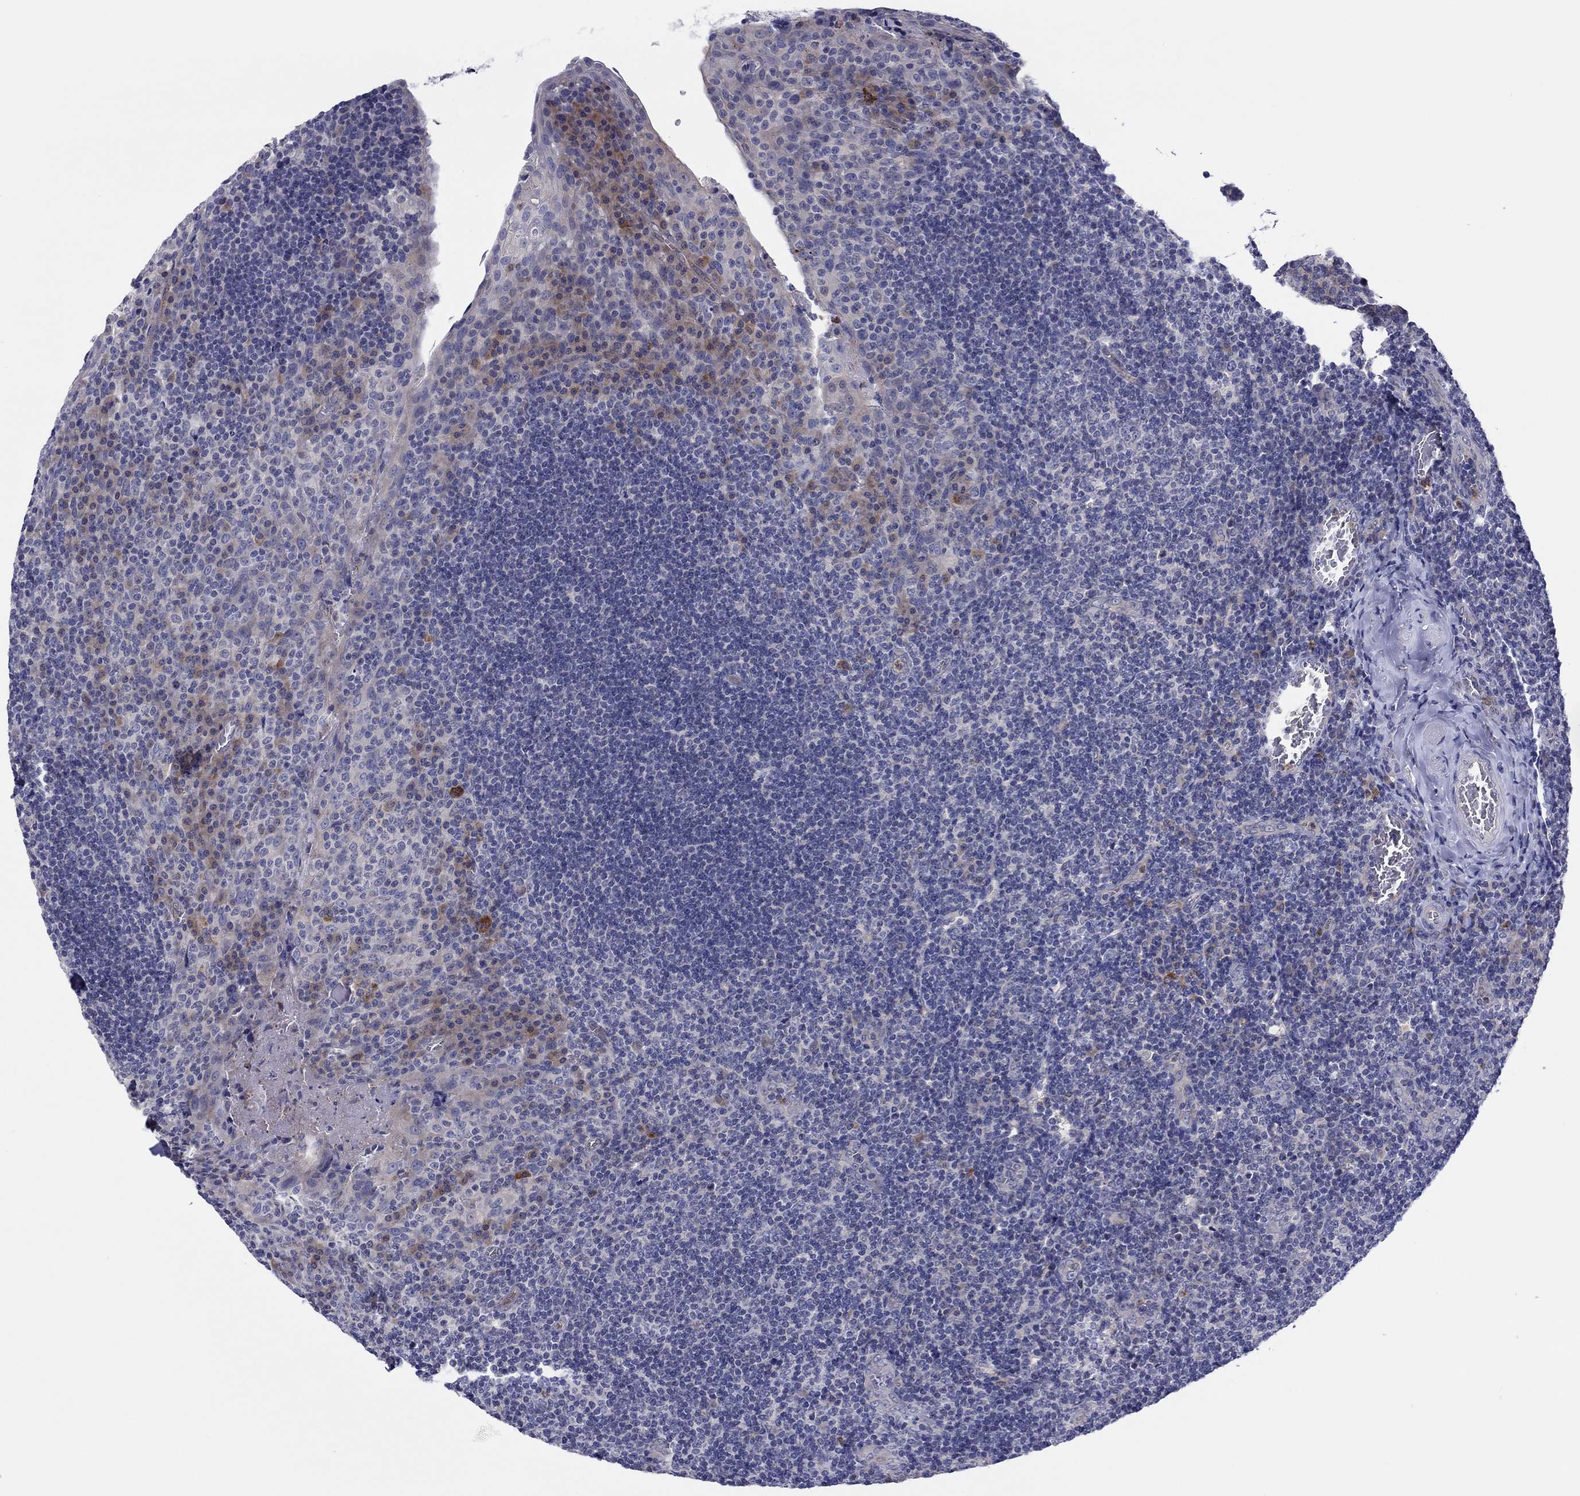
{"staining": {"intensity": "negative", "quantity": "none", "location": "none"}, "tissue": "tonsil", "cell_type": "Germinal center cells", "image_type": "normal", "snomed": [{"axis": "morphology", "description": "Normal tissue, NOS"}, {"axis": "topography", "description": "Tonsil"}], "caption": "Histopathology image shows no protein staining in germinal center cells of benign tonsil.", "gene": "ABCG4", "patient": {"sex": "male", "age": 17}}